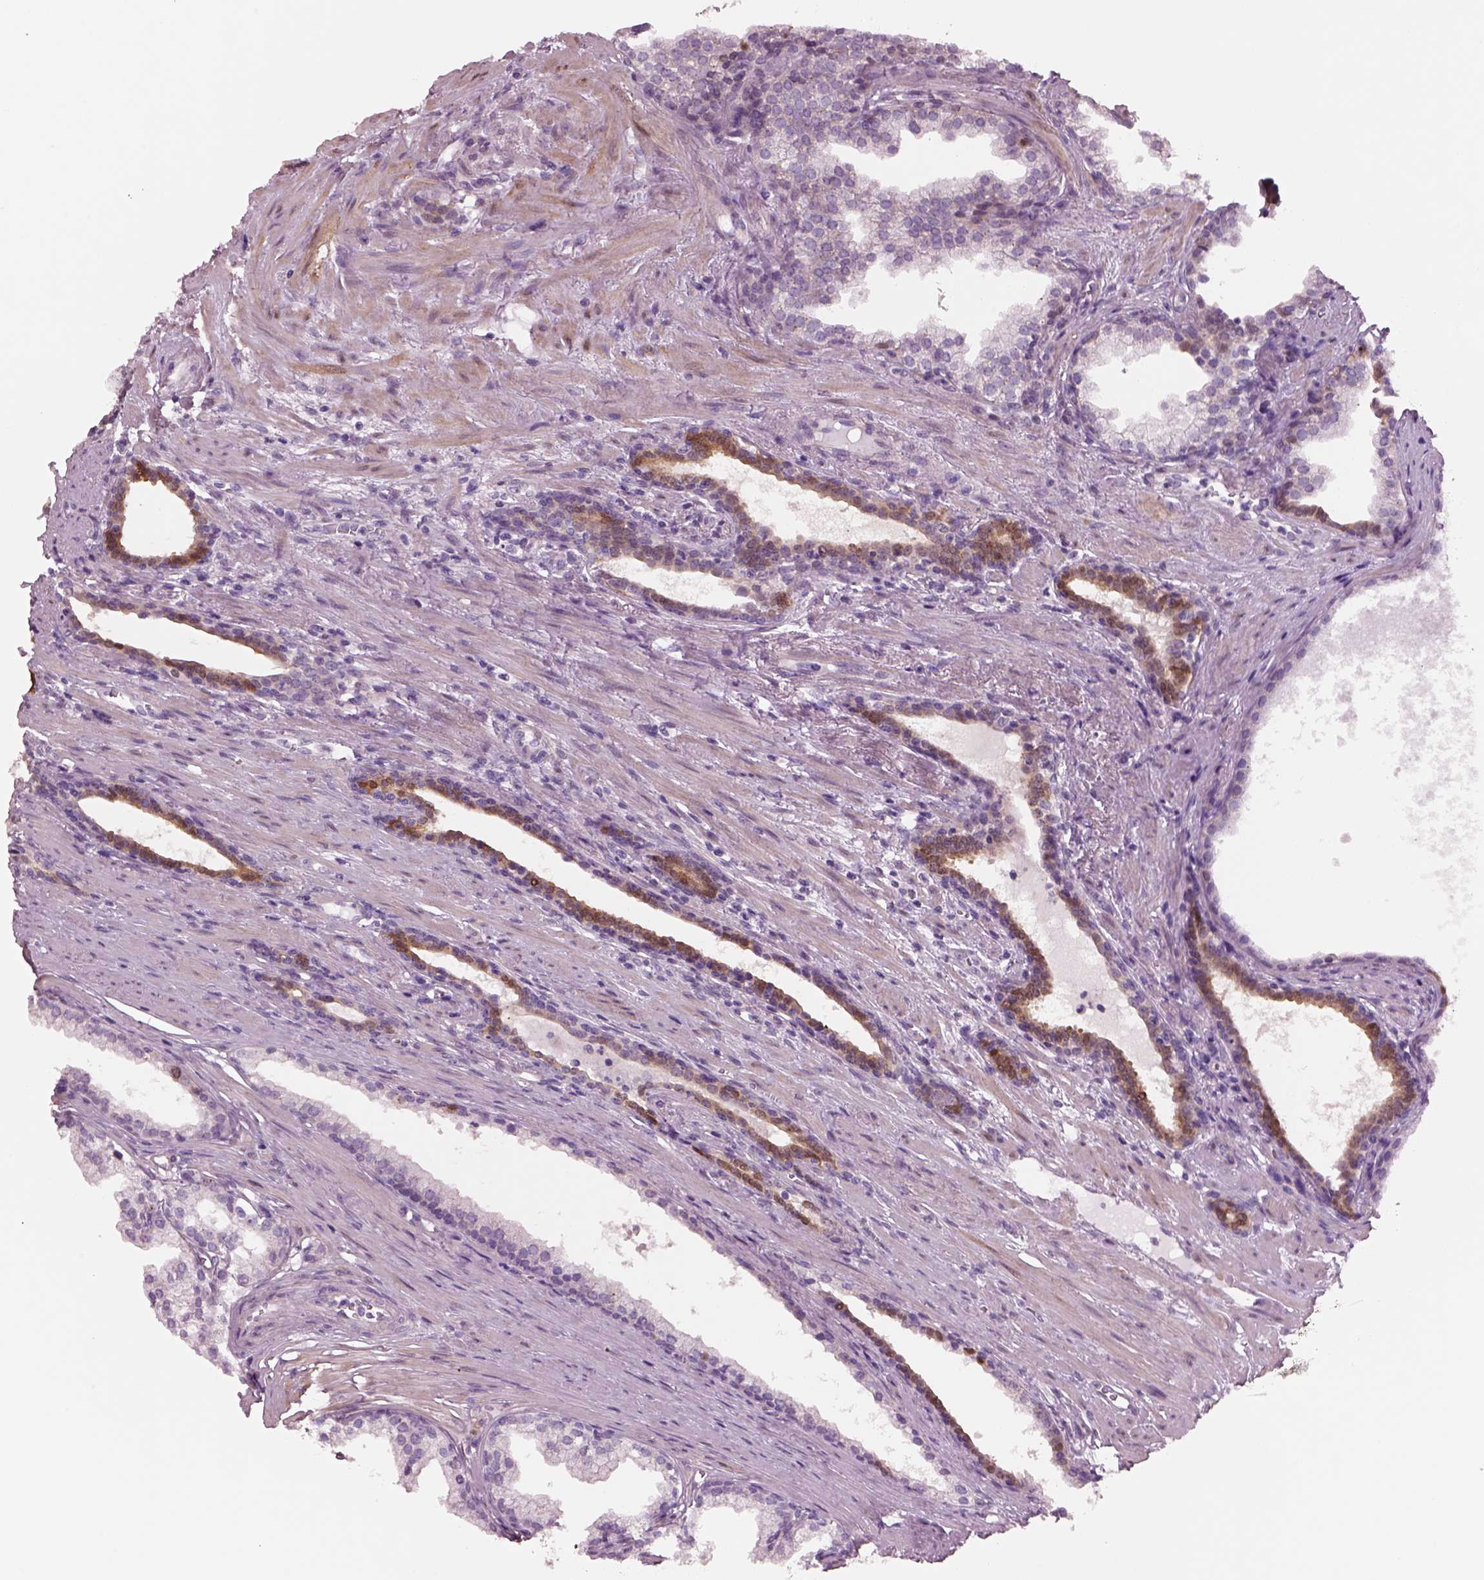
{"staining": {"intensity": "negative", "quantity": "none", "location": "none"}, "tissue": "prostate cancer", "cell_type": "Tumor cells", "image_type": "cancer", "snomed": [{"axis": "morphology", "description": "Adenocarcinoma, NOS"}, {"axis": "topography", "description": "Prostate"}], "caption": "The immunohistochemistry (IHC) micrograph has no significant staining in tumor cells of adenocarcinoma (prostate) tissue.", "gene": "SCML2", "patient": {"sex": "male", "age": 66}}